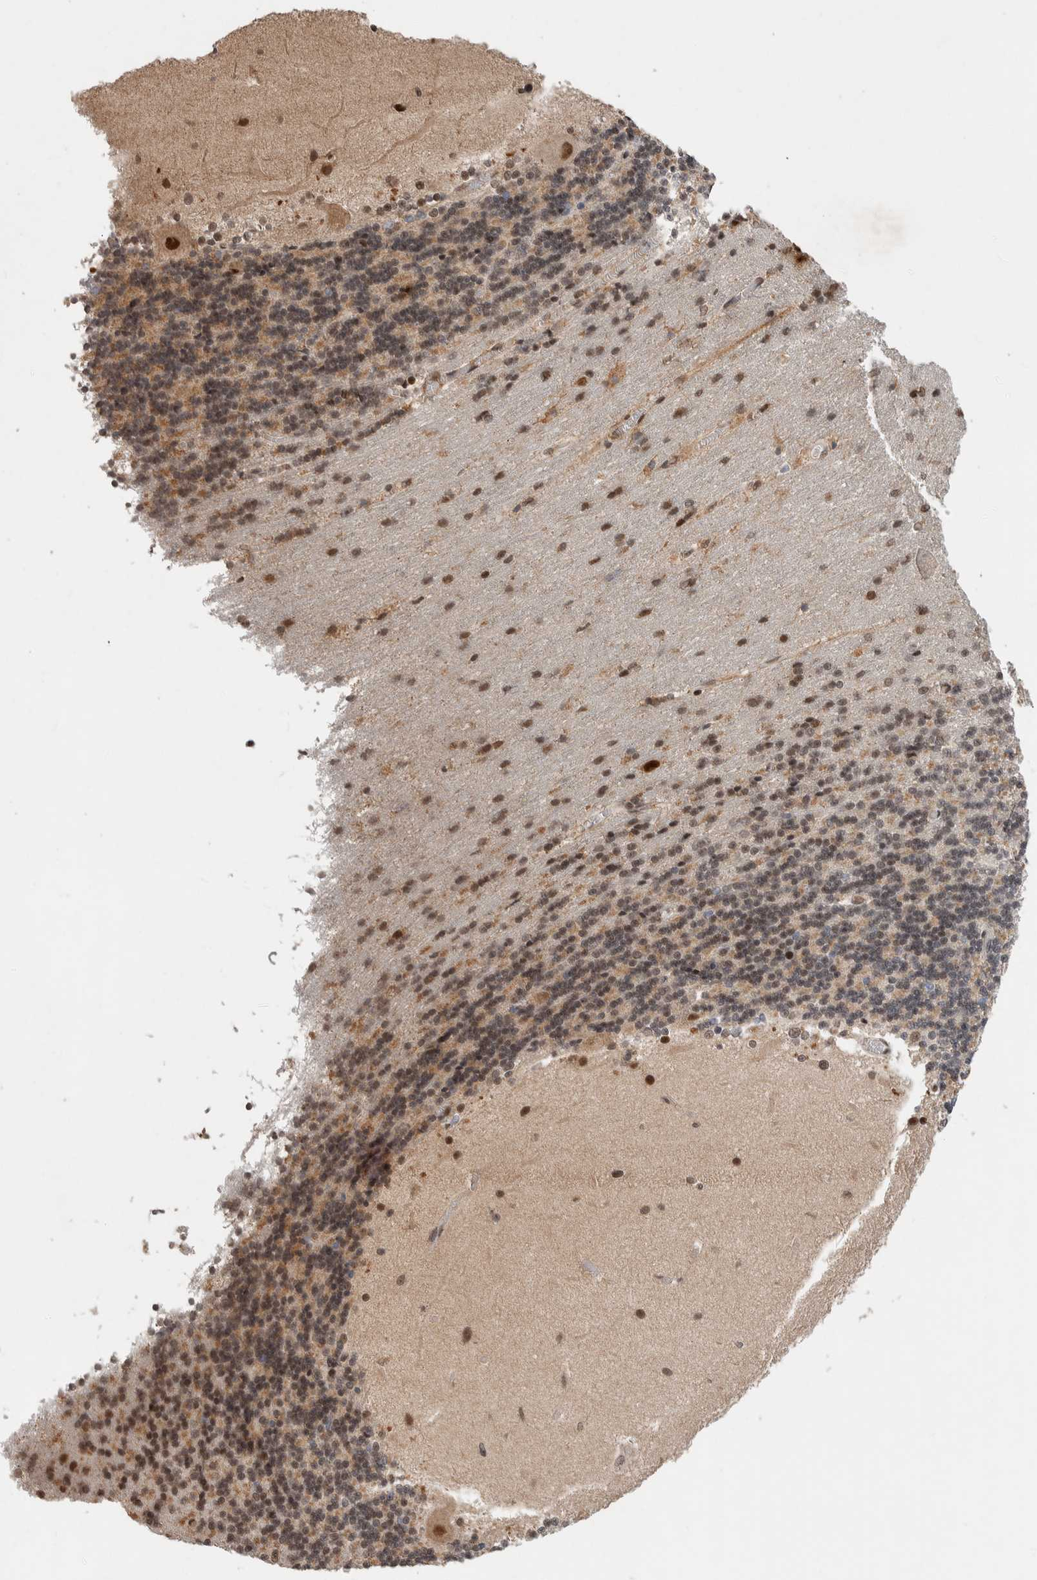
{"staining": {"intensity": "moderate", "quantity": "25%-75%", "location": "cytoplasmic/membranous,nuclear"}, "tissue": "cerebellum", "cell_type": "Cells in granular layer", "image_type": "normal", "snomed": [{"axis": "morphology", "description": "Normal tissue, NOS"}, {"axis": "topography", "description": "Cerebellum"}], "caption": "The immunohistochemical stain shows moderate cytoplasmic/membranous,nuclear positivity in cells in granular layer of unremarkable cerebellum.", "gene": "ZNF521", "patient": {"sex": "female", "age": 54}}